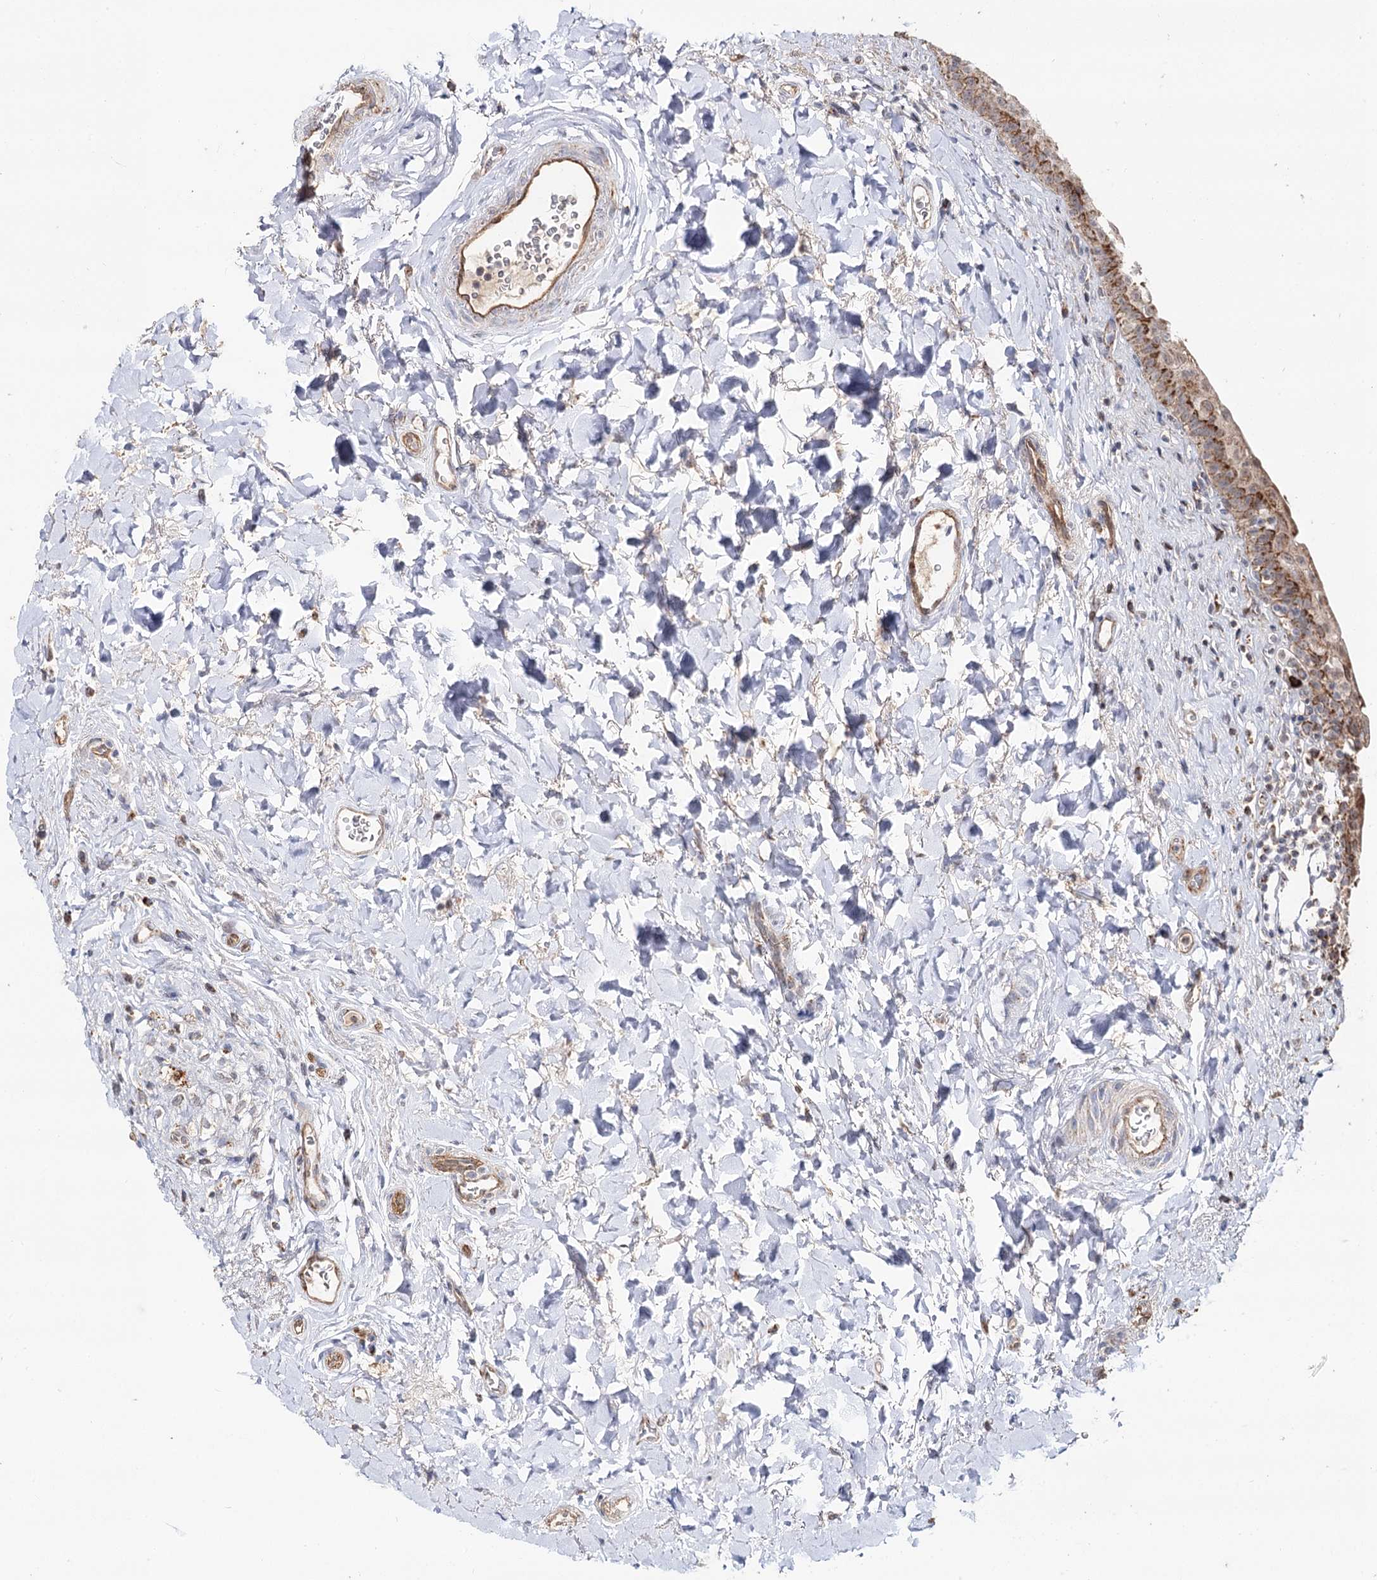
{"staining": {"intensity": "moderate", "quantity": ">75%", "location": "cytoplasmic/membranous"}, "tissue": "urinary bladder", "cell_type": "Urothelial cells", "image_type": "normal", "snomed": [{"axis": "morphology", "description": "Normal tissue, NOS"}, {"axis": "topography", "description": "Urinary bladder"}], "caption": "Immunohistochemical staining of unremarkable human urinary bladder shows moderate cytoplasmic/membranous protein expression in about >75% of urothelial cells.", "gene": "CBR4", "patient": {"sex": "male", "age": 83}}